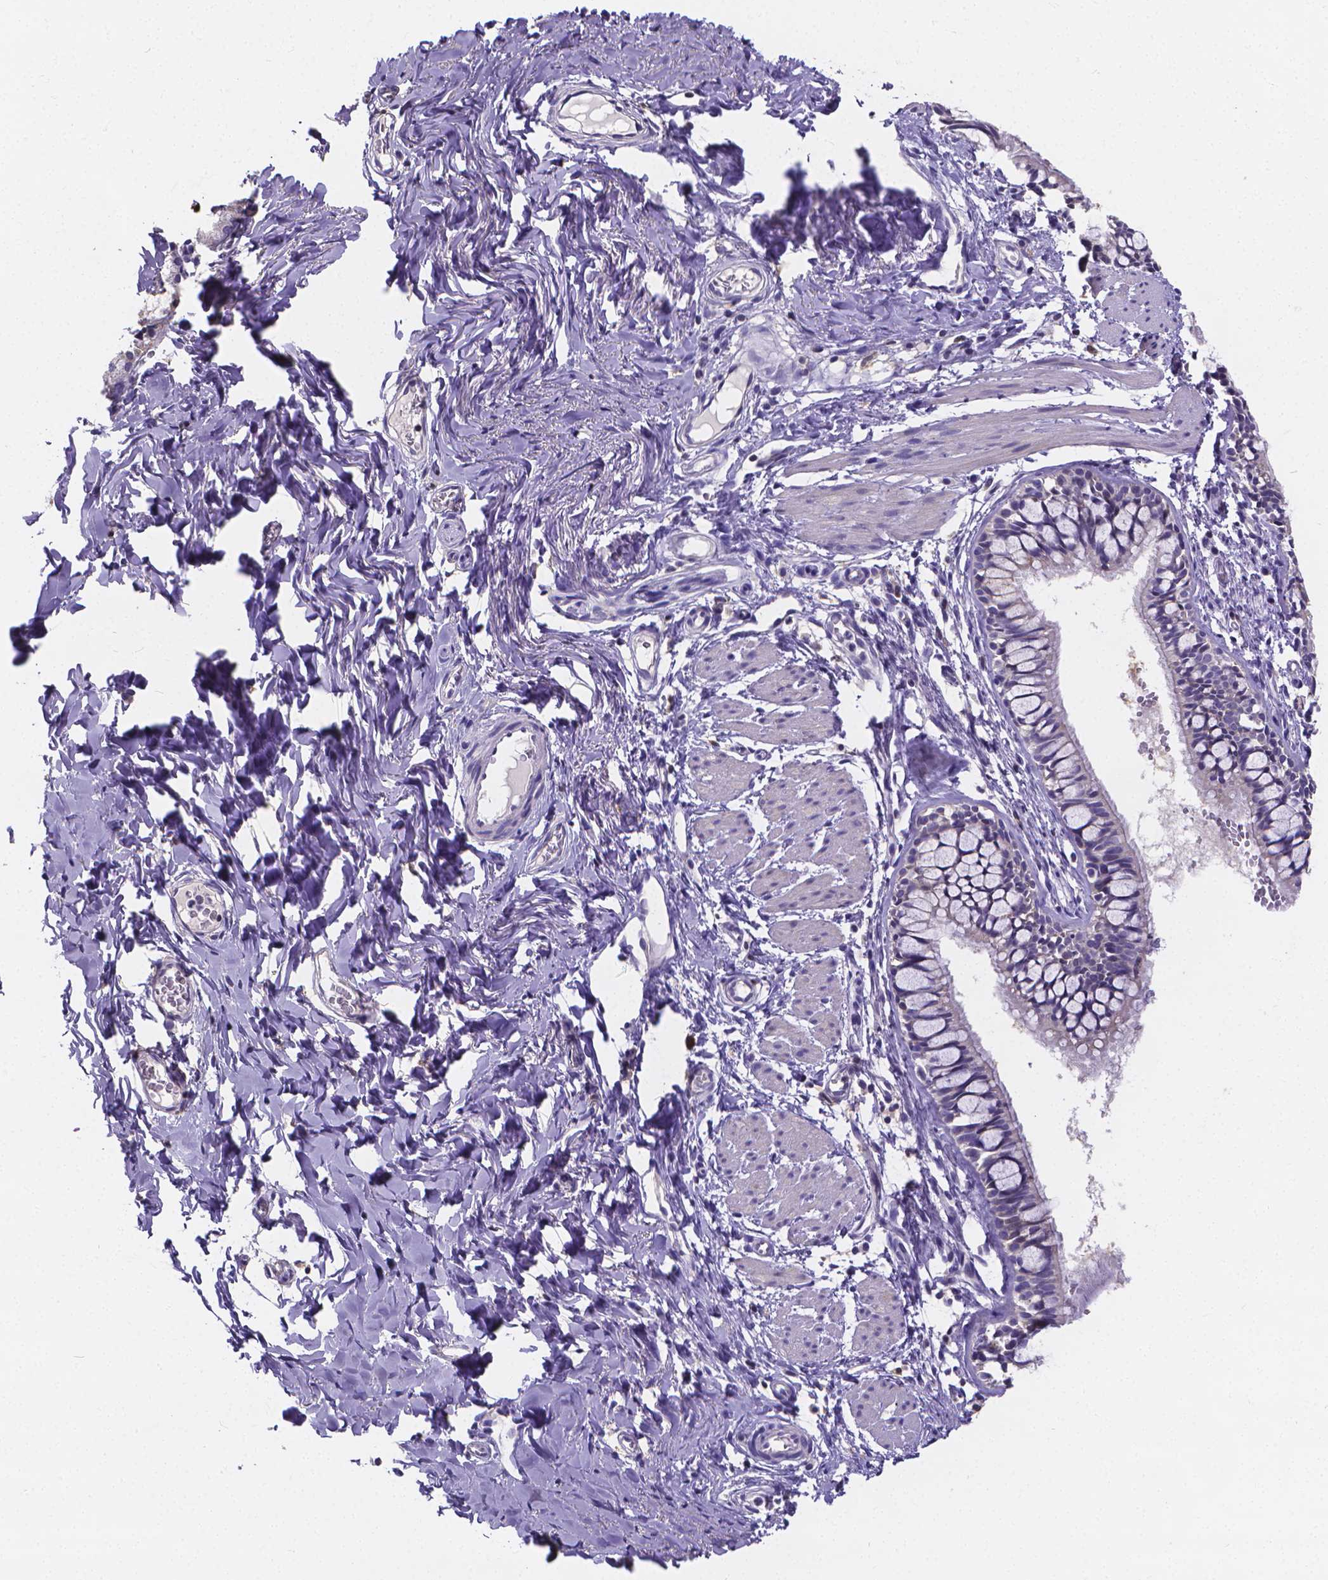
{"staining": {"intensity": "negative", "quantity": "none", "location": "none"}, "tissue": "bronchus", "cell_type": "Respiratory epithelial cells", "image_type": "normal", "snomed": [{"axis": "morphology", "description": "Normal tissue, NOS"}, {"axis": "topography", "description": "Bronchus"}], "caption": "Micrograph shows no significant protein positivity in respiratory epithelial cells of benign bronchus.", "gene": "GLRB", "patient": {"sex": "male", "age": 1}}